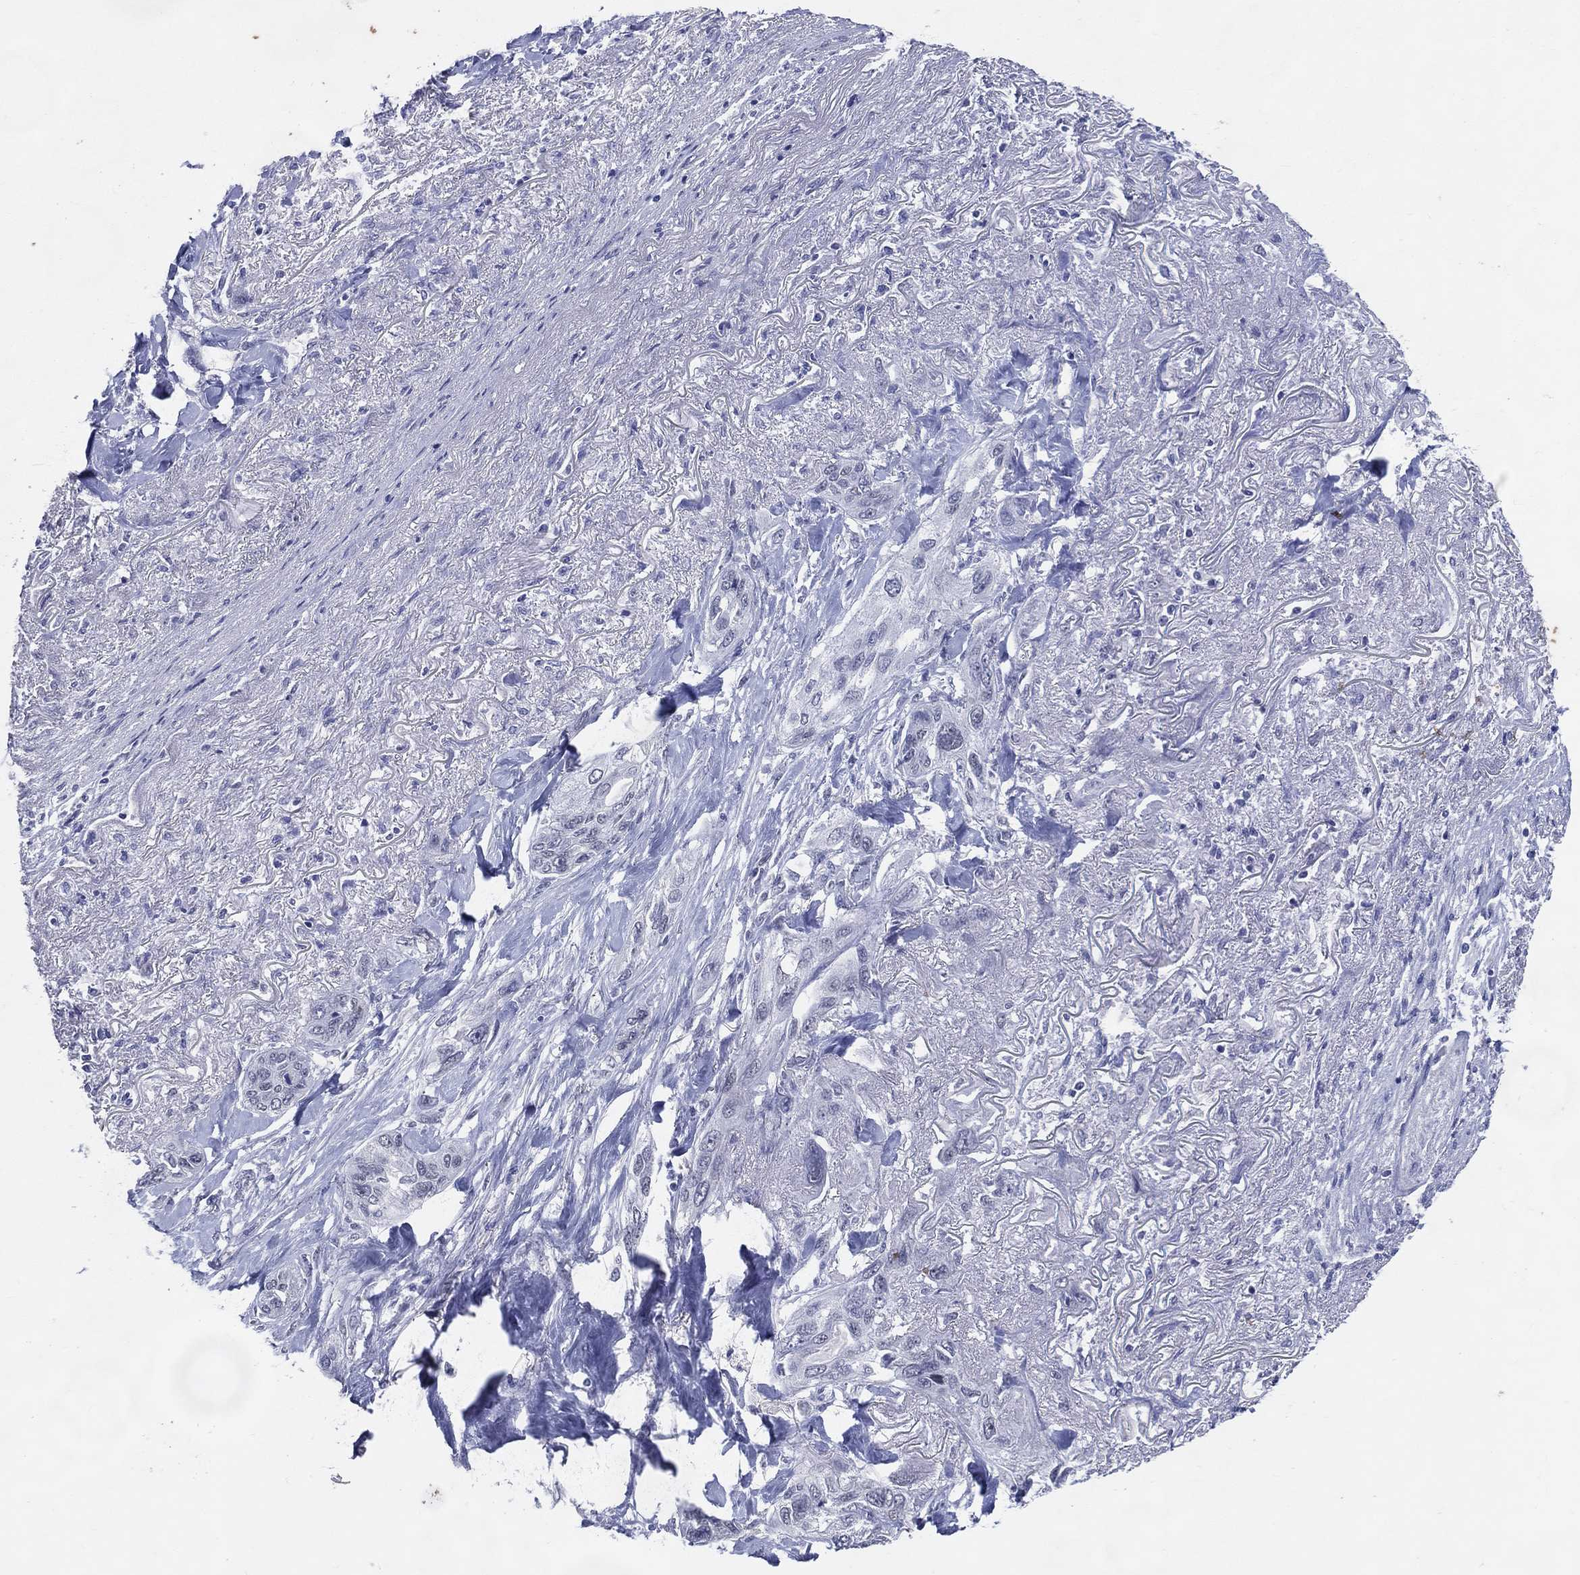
{"staining": {"intensity": "negative", "quantity": "none", "location": "none"}, "tissue": "lung cancer", "cell_type": "Tumor cells", "image_type": "cancer", "snomed": [{"axis": "morphology", "description": "Squamous cell carcinoma, NOS"}, {"axis": "topography", "description": "Lung"}], "caption": "This is a histopathology image of IHC staining of squamous cell carcinoma (lung), which shows no staining in tumor cells.", "gene": "CFAP58", "patient": {"sex": "female", "age": 70}}